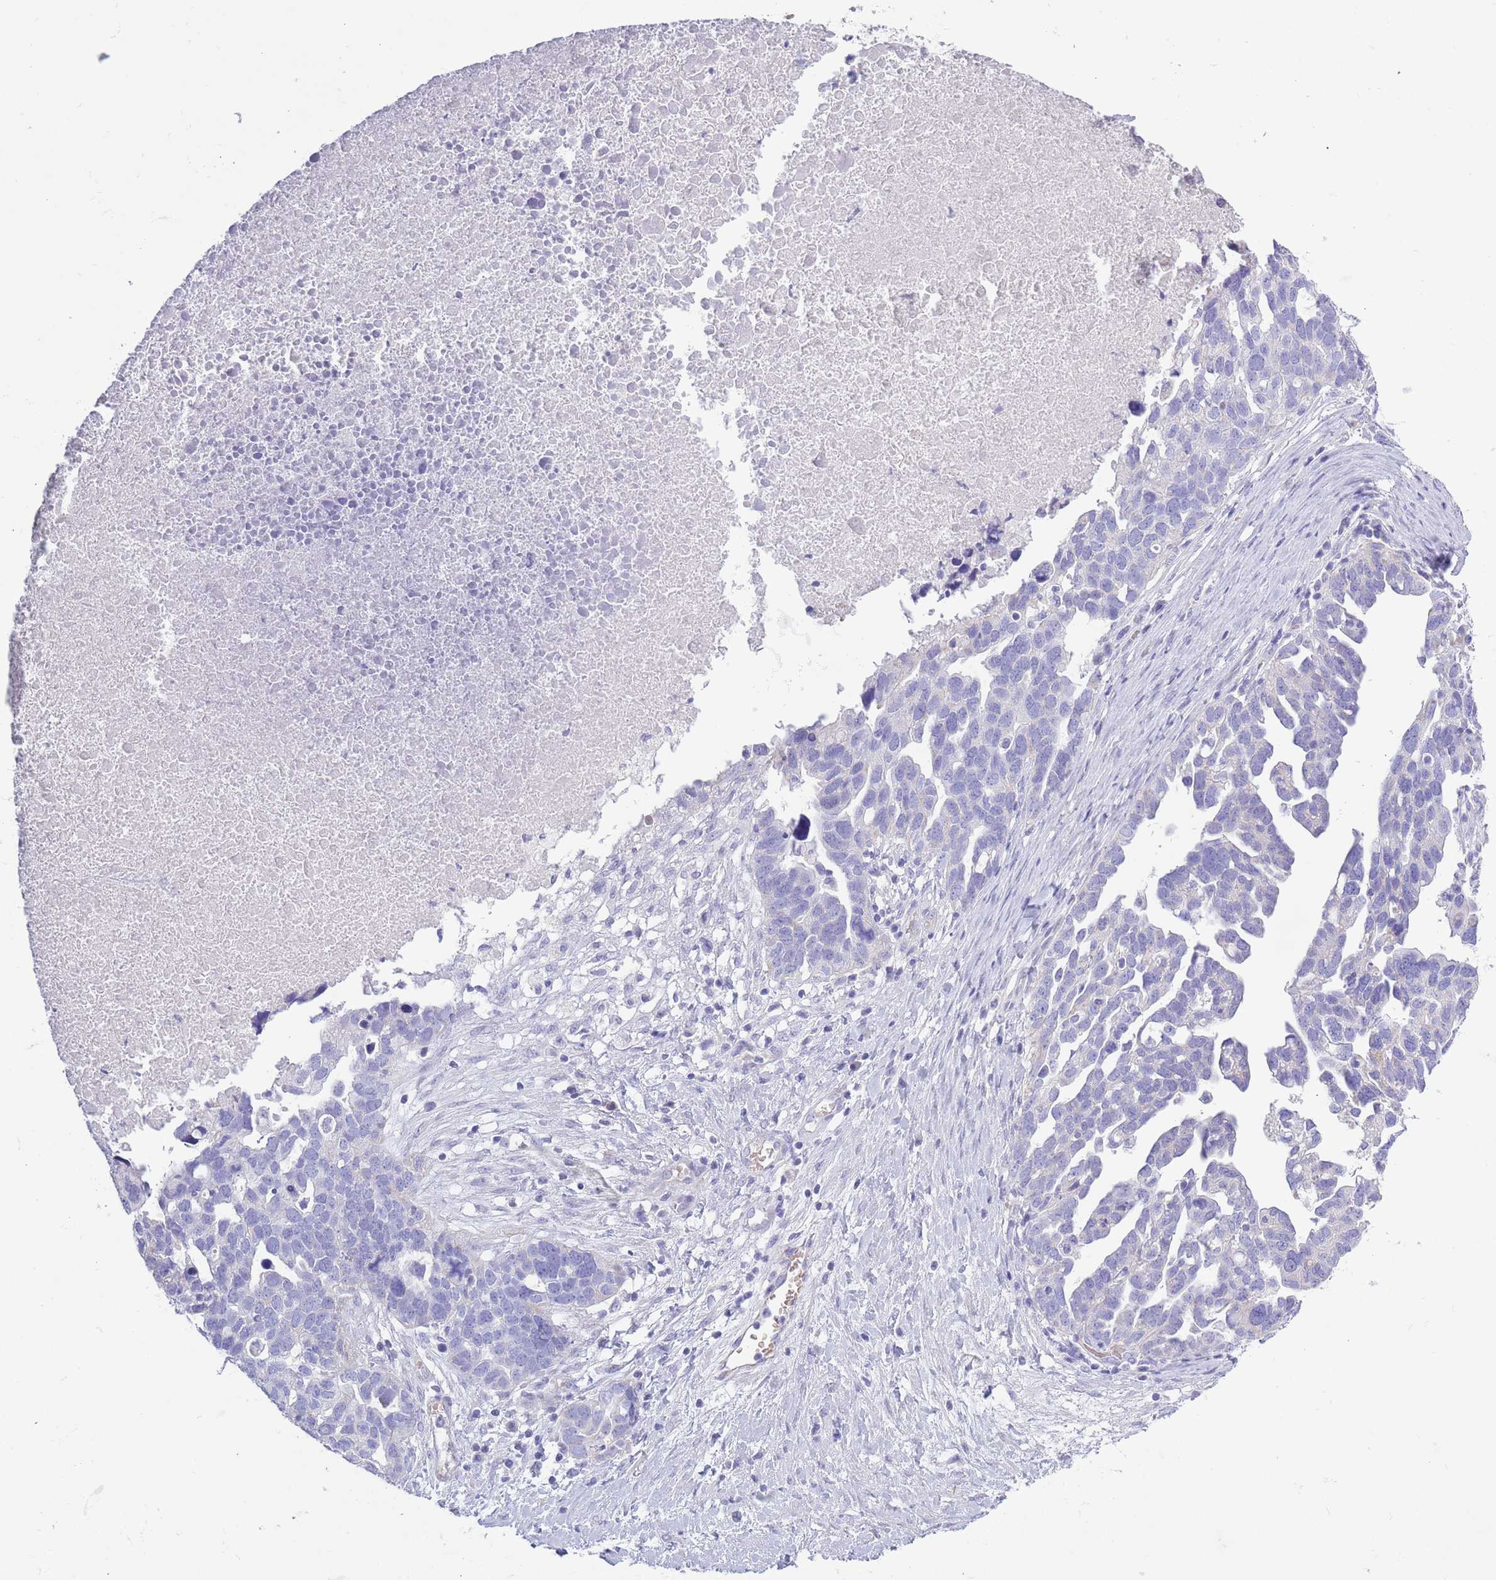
{"staining": {"intensity": "negative", "quantity": "none", "location": "none"}, "tissue": "ovarian cancer", "cell_type": "Tumor cells", "image_type": "cancer", "snomed": [{"axis": "morphology", "description": "Cystadenocarcinoma, serous, NOS"}, {"axis": "topography", "description": "Ovary"}], "caption": "This image is of ovarian cancer stained with immunohistochemistry to label a protein in brown with the nuclei are counter-stained blue. There is no staining in tumor cells. (Brightfield microscopy of DAB (3,3'-diaminobenzidine) IHC at high magnification).", "gene": "ACR", "patient": {"sex": "female", "age": 54}}